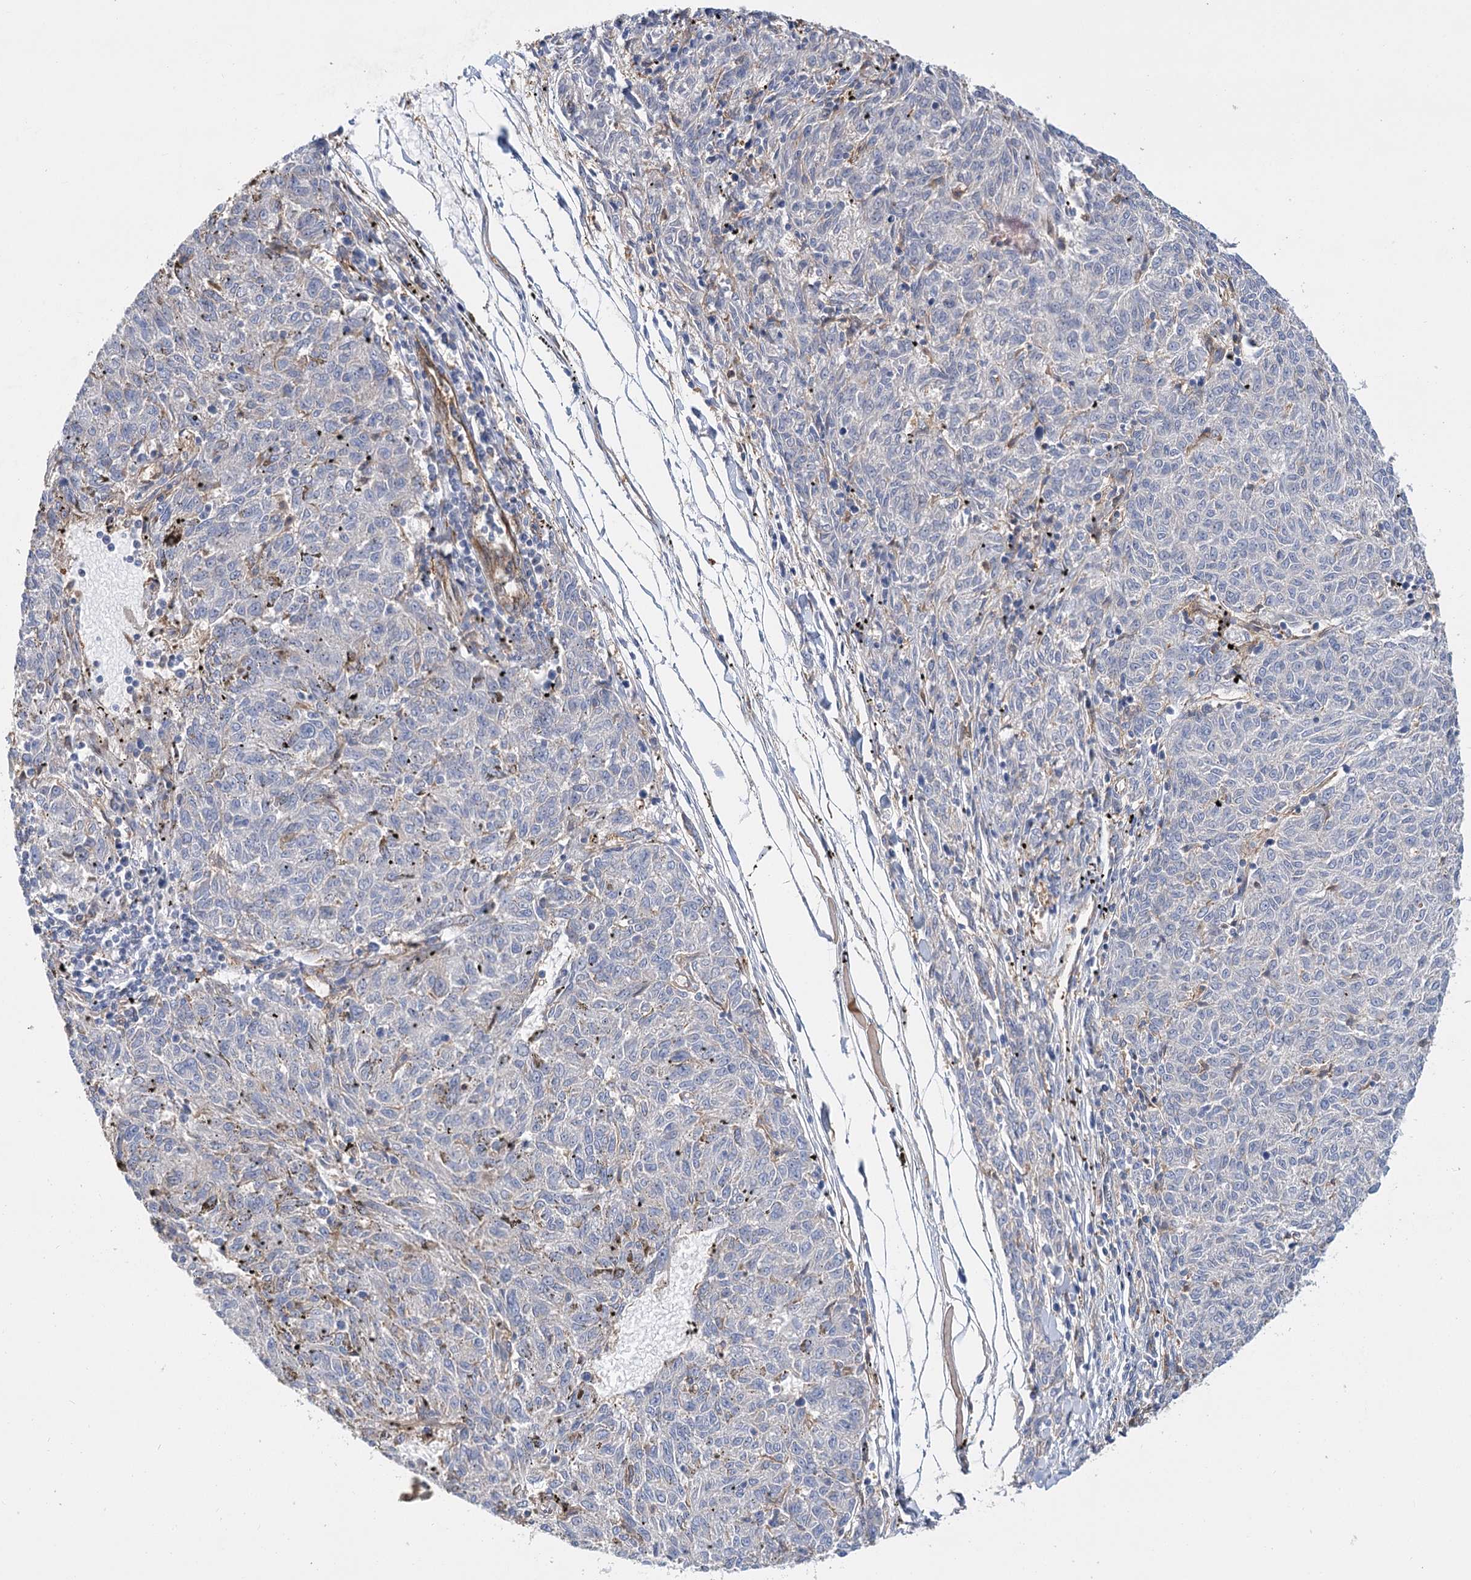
{"staining": {"intensity": "negative", "quantity": "none", "location": "none"}, "tissue": "melanoma", "cell_type": "Tumor cells", "image_type": "cancer", "snomed": [{"axis": "morphology", "description": "Malignant melanoma, NOS"}, {"axis": "topography", "description": "Skin"}], "caption": "Malignant melanoma was stained to show a protein in brown. There is no significant positivity in tumor cells.", "gene": "GUSB", "patient": {"sex": "female", "age": 72}}